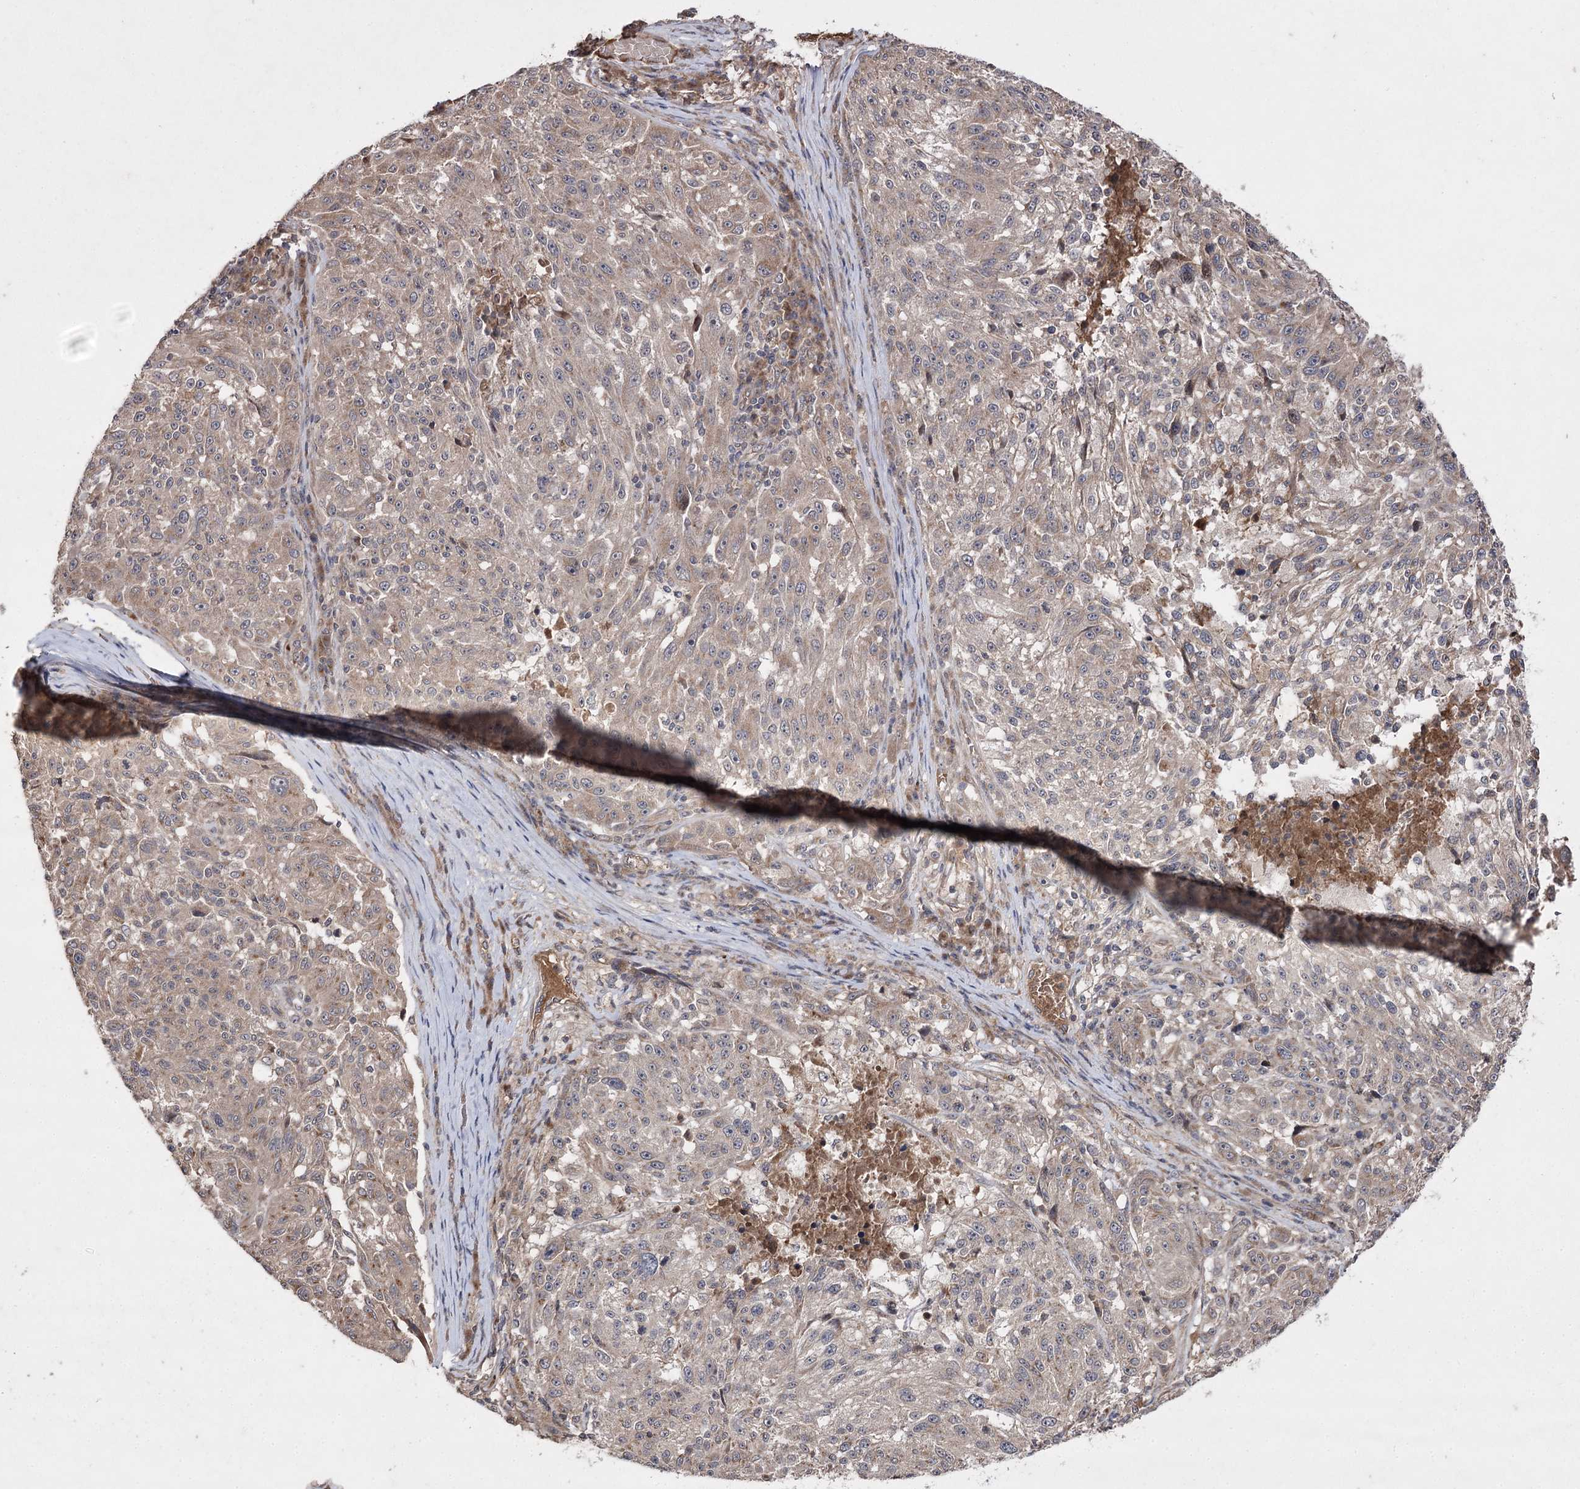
{"staining": {"intensity": "moderate", "quantity": ">75%", "location": "cytoplasmic/membranous"}, "tissue": "melanoma", "cell_type": "Tumor cells", "image_type": "cancer", "snomed": [{"axis": "morphology", "description": "Malignant melanoma, NOS"}, {"axis": "topography", "description": "Skin"}], "caption": "Malignant melanoma stained with DAB immunohistochemistry reveals medium levels of moderate cytoplasmic/membranous positivity in about >75% of tumor cells. Ihc stains the protein of interest in brown and the nuclei are stained blue.", "gene": "FANCL", "patient": {"sex": "male", "age": 53}}